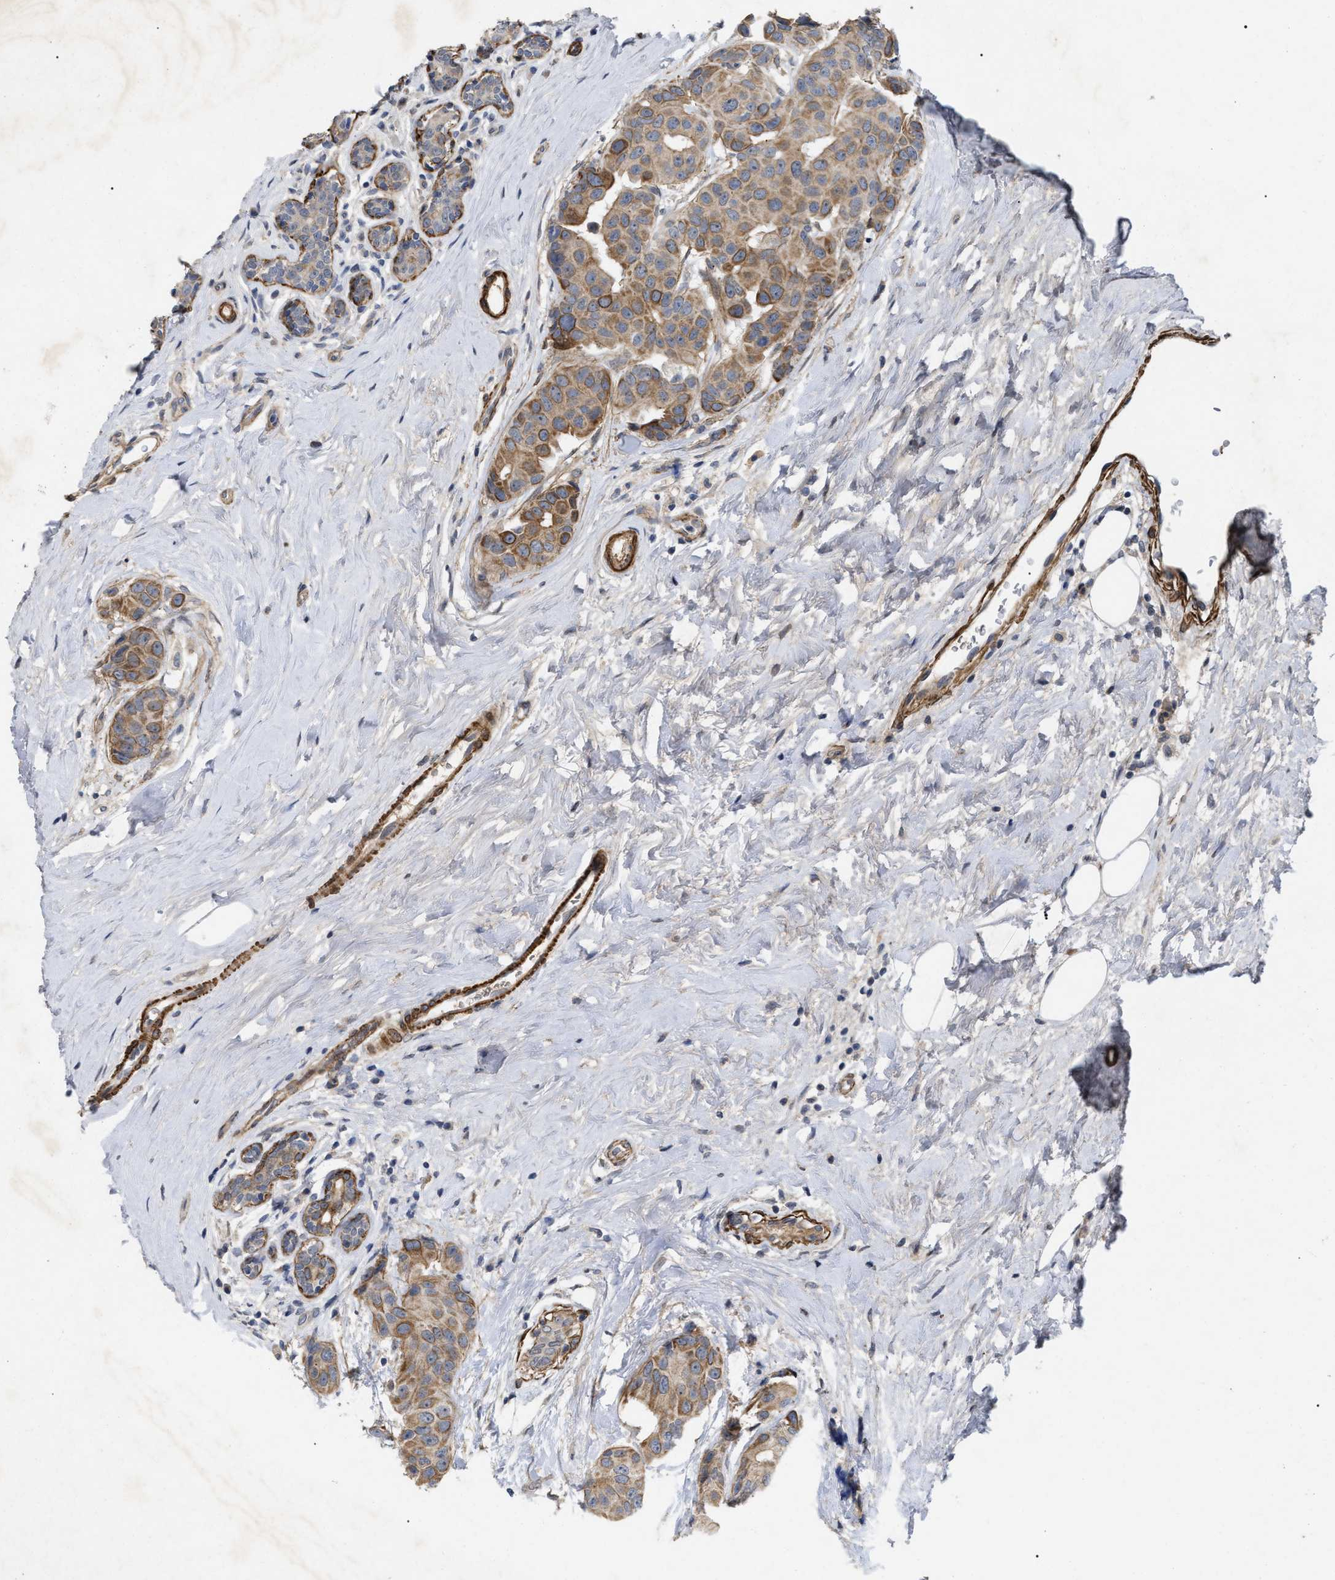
{"staining": {"intensity": "moderate", "quantity": ">75%", "location": "cytoplasmic/membranous"}, "tissue": "breast cancer", "cell_type": "Tumor cells", "image_type": "cancer", "snomed": [{"axis": "morphology", "description": "Normal tissue, NOS"}, {"axis": "morphology", "description": "Duct carcinoma"}, {"axis": "topography", "description": "Breast"}], "caption": "Infiltrating ductal carcinoma (breast) was stained to show a protein in brown. There is medium levels of moderate cytoplasmic/membranous positivity in approximately >75% of tumor cells.", "gene": "ST6GALNAC6", "patient": {"sex": "female", "age": 39}}